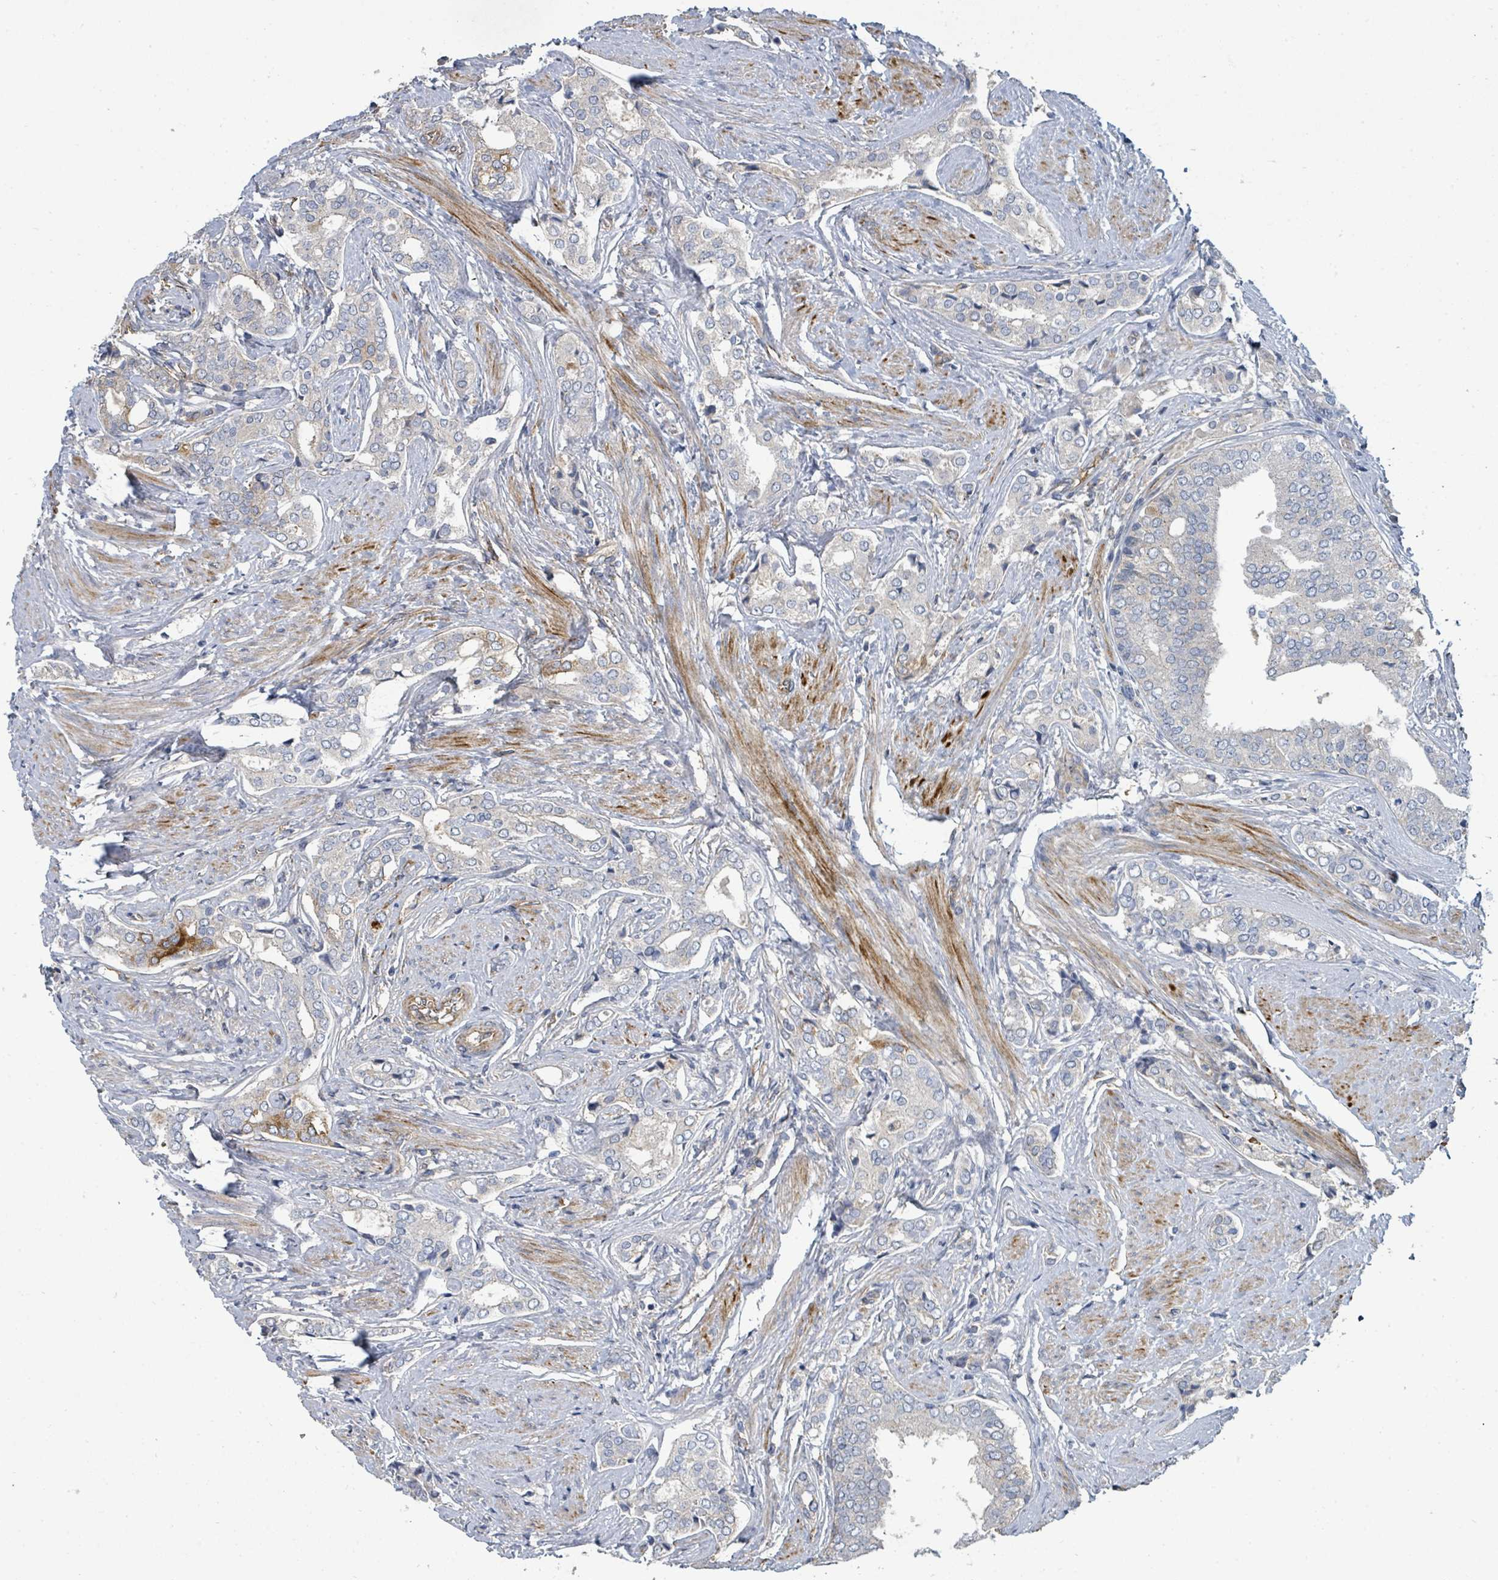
{"staining": {"intensity": "negative", "quantity": "none", "location": "none"}, "tissue": "prostate cancer", "cell_type": "Tumor cells", "image_type": "cancer", "snomed": [{"axis": "morphology", "description": "Adenocarcinoma, High grade"}, {"axis": "topography", "description": "Prostate"}], "caption": "Immunohistochemical staining of adenocarcinoma (high-grade) (prostate) exhibits no significant positivity in tumor cells. Brightfield microscopy of immunohistochemistry (IHC) stained with DAB (brown) and hematoxylin (blue), captured at high magnification.", "gene": "IFIT1", "patient": {"sex": "male", "age": 71}}